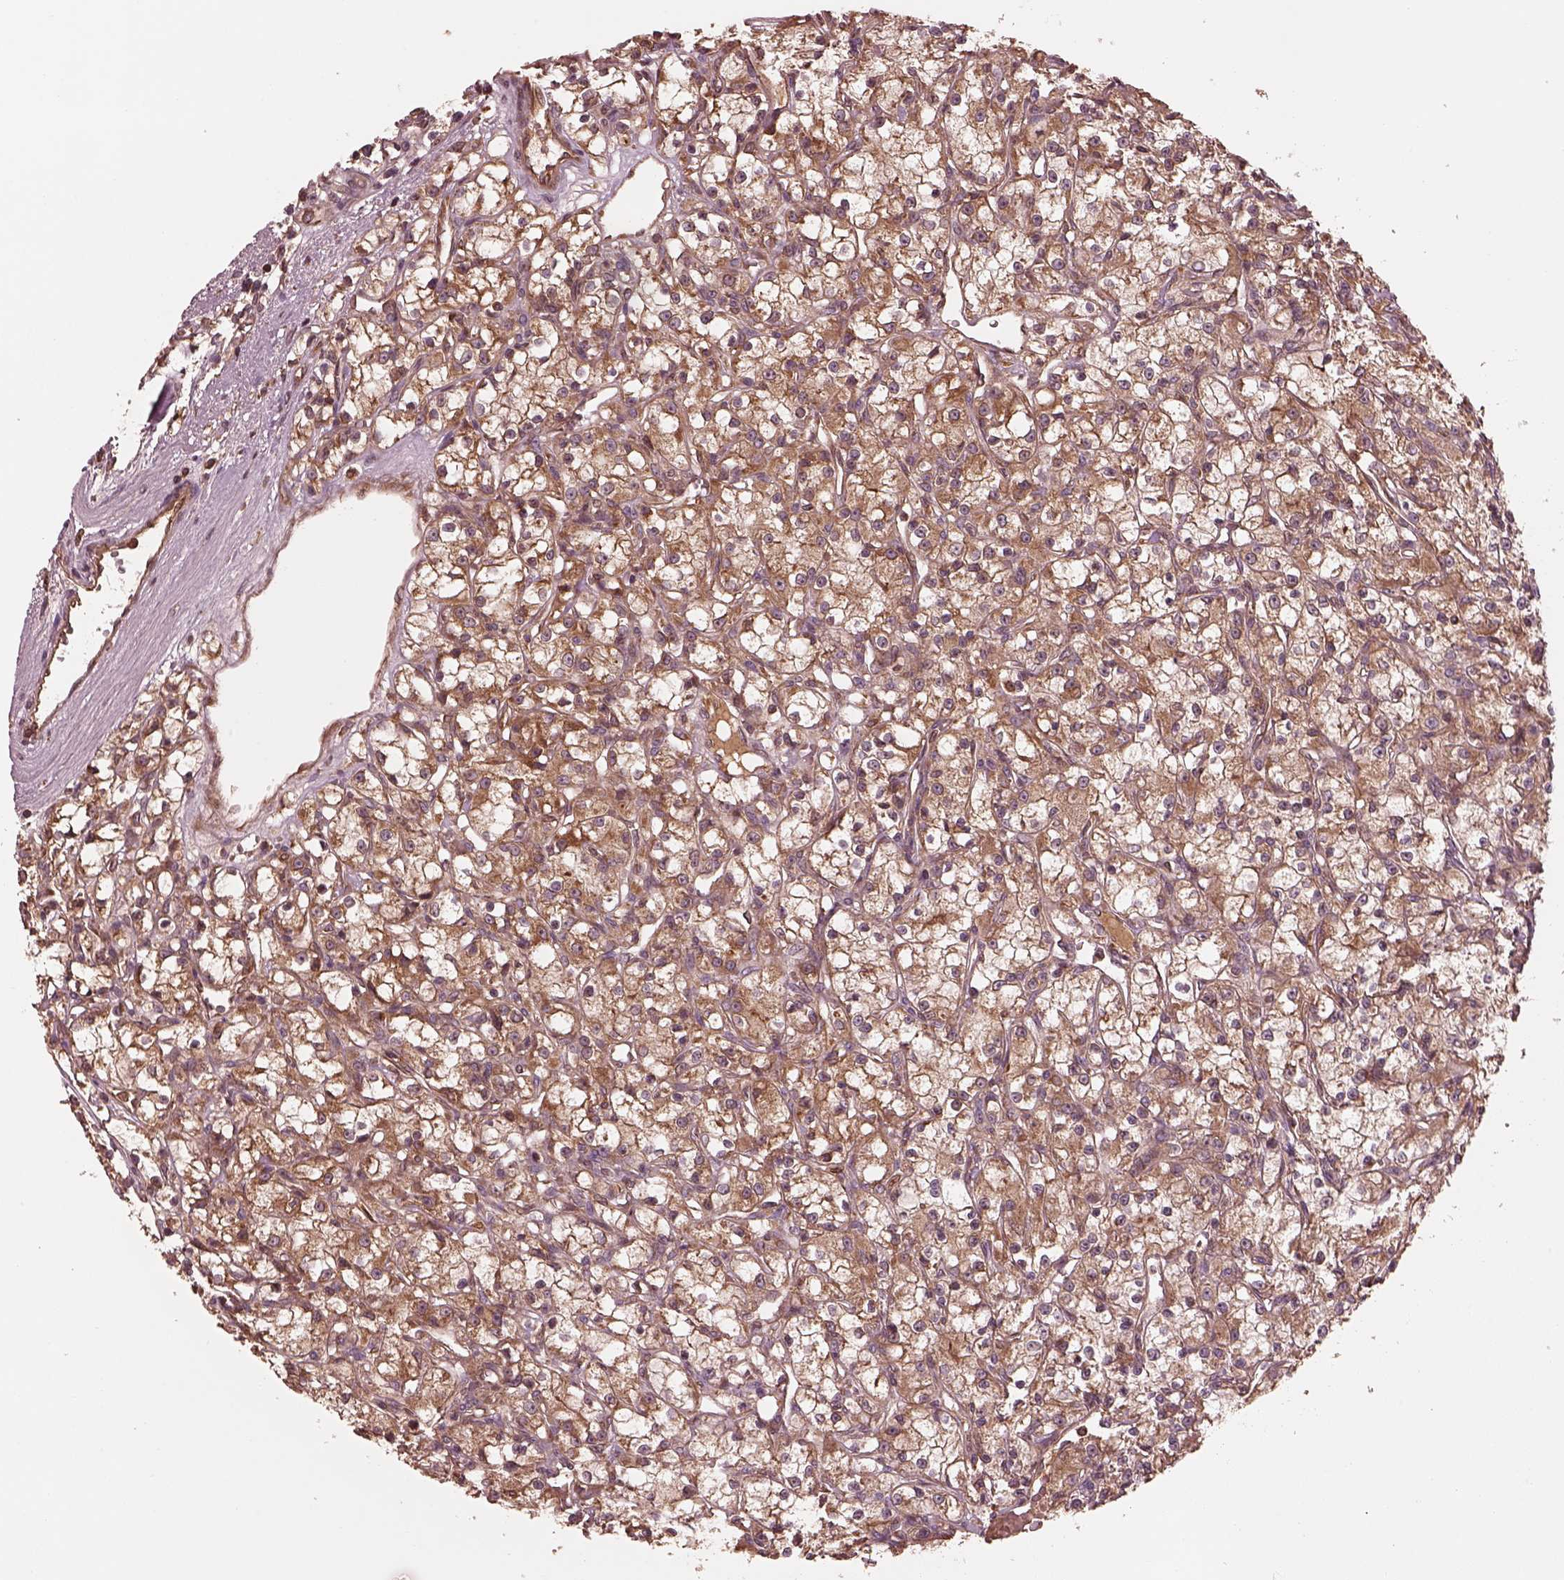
{"staining": {"intensity": "moderate", "quantity": ">75%", "location": "cytoplasmic/membranous"}, "tissue": "renal cancer", "cell_type": "Tumor cells", "image_type": "cancer", "snomed": [{"axis": "morphology", "description": "Adenocarcinoma, NOS"}, {"axis": "topography", "description": "Kidney"}], "caption": "IHC micrograph of renal cancer (adenocarcinoma) stained for a protein (brown), which shows medium levels of moderate cytoplasmic/membranous expression in approximately >75% of tumor cells.", "gene": "PIK3R2", "patient": {"sex": "female", "age": 59}}